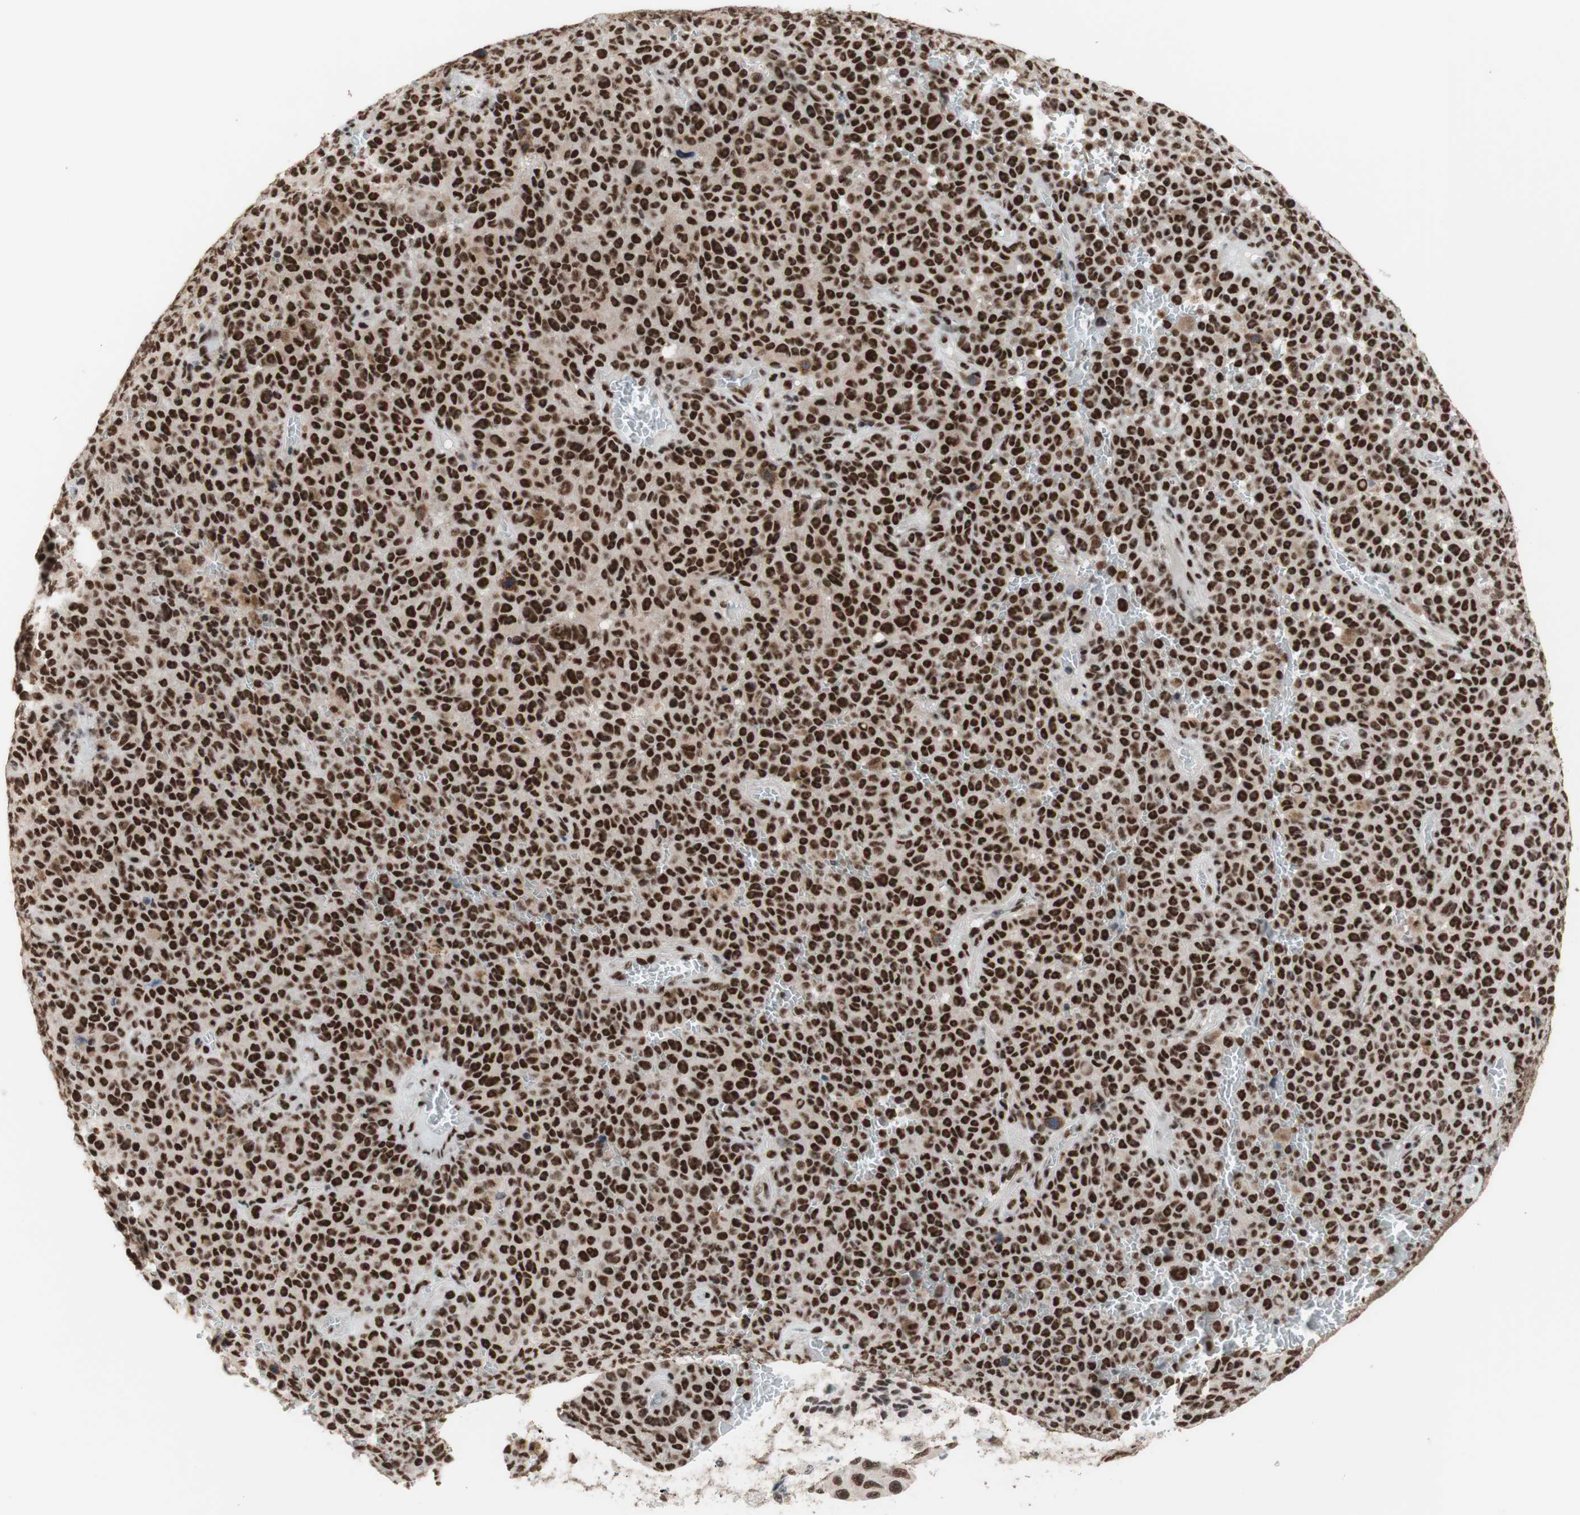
{"staining": {"intensity": "strong", "quantity": ">75%", "location": "nuclear"}, "tissue": "melanoma", "cell_type": "Tumor cells", "image_type": "cancer", "snomed": [{"axis": "morphology", "description": "Malignant melanoma, NOS"}, {"axis": "topography", "description": "Skin"}], "caption": "Strong nuclear protein expression is present in about >75% of tumor cells in melanoma.", "gene": "PRPF19", "patient": {"sex": "female", "age": 82}}